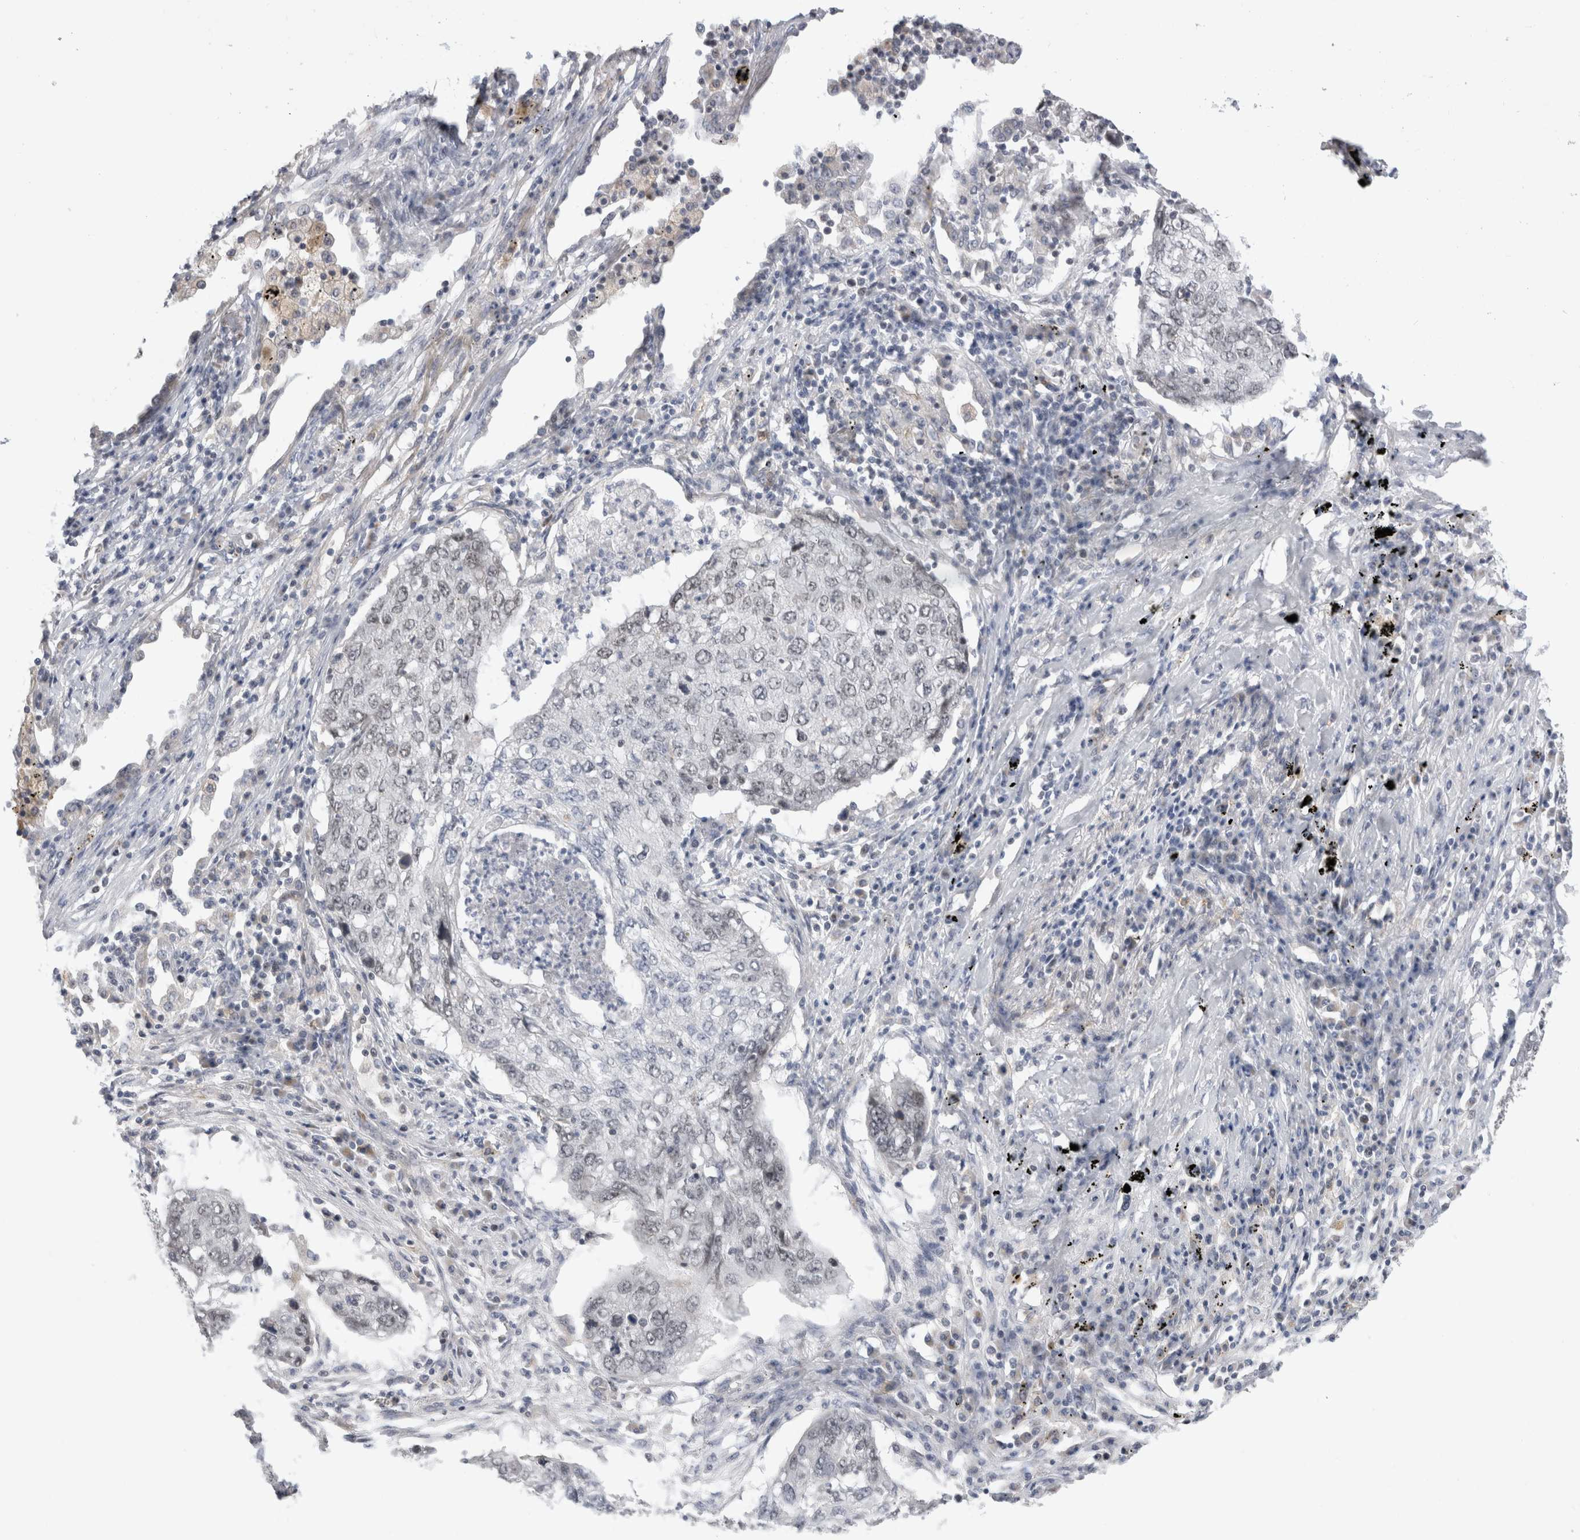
{"staining": {"intensity": "negative", "quantity": "none", "location": "none"}, "tissue": "lung cancer", "cell_type": "Tumor cells", "image_type": "cancer", "snomed": [{"axis": "morphology", "description": "Squamous cell carcinoma, NOS"}, {"axis": "topography", "description": "Lung"}], "caption": "Tumor cells show no significant staining in lung squamous cell carcinoma.", "gene": "SYTL5", "patient": {"sex": "female", "age": 63}}